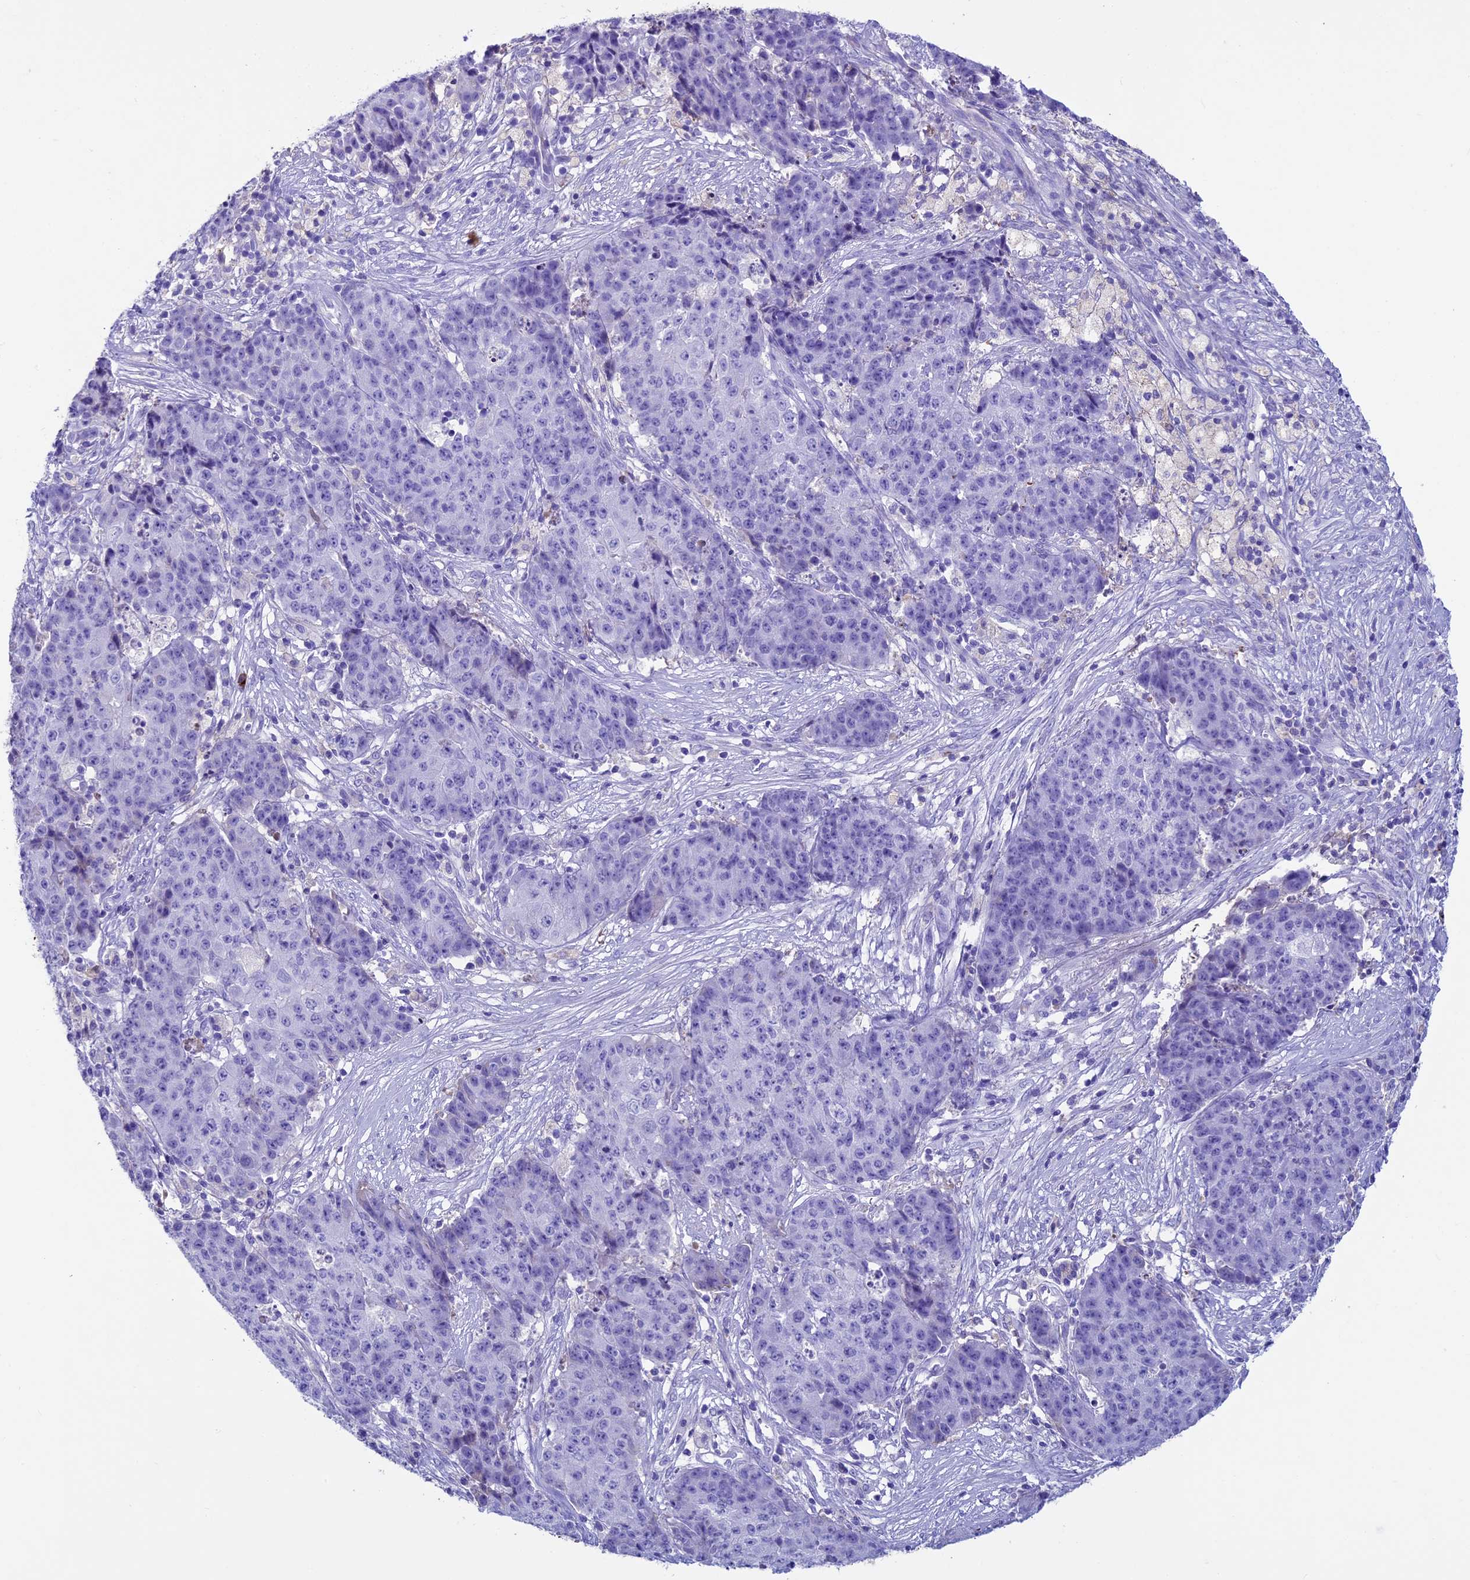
{"staining": {"intensity": "negative", "quantity": "none", "location": "none"}, "tissue": "ovarian cancer", "cell_type": "Tumor cells", "image_type": "cancer", "snomed": [{"axis": "morphology", "description": "Carcinoma, endometroid"}, {"axis": "topography", "description": "Ovary"}], "caption": "The immunohistochemistry (IHC) photomicrograph has no significant expression in tumor cells of ovarian cancer tissue.", "gene": "IGSF6", "patient": {"sex": "female", "age": 42}}